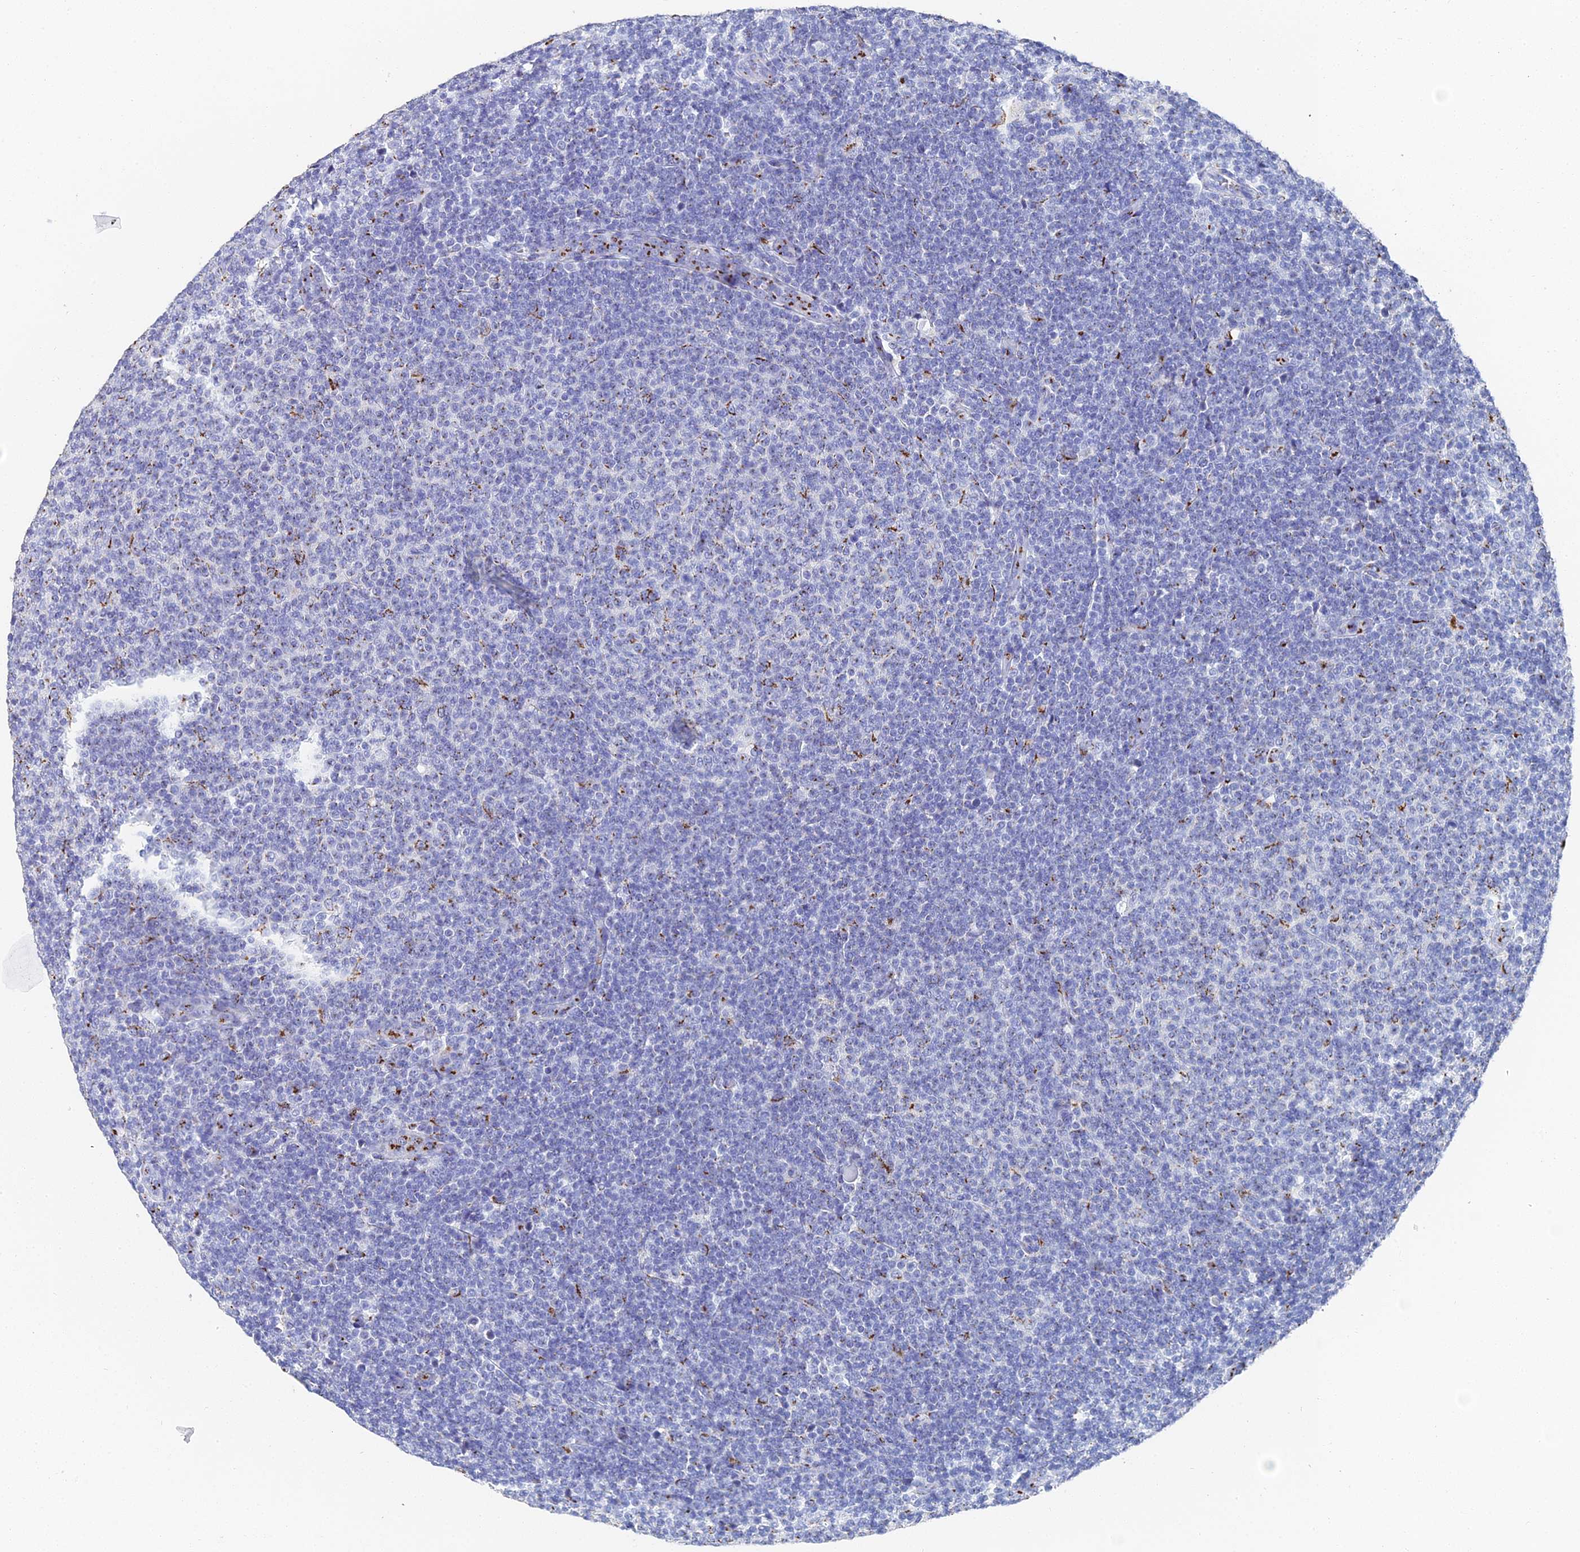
{"staining": {"intensity": "weak", "quantity": "25%-75%", "location": "cytoplasmic/membranous"}, "tissue": "lymphoma", "cell_type": "Tumor cells", "image_type": "cancer", "snomed": [{"axis": "morphology", "description": "Malignant lymphoma, non-Hodgkin's type, Low grade"}, {"axis": "topography", "description": "Lymph node"}], "caption": "The photomicrograph exhibits a brown stain indicating the presence of a protein in the cytoplasmic/membranous of tumor cells in lymphoma. (Brightfield microscopy of DAB IHC at high magnification).", "gene": "ENSG00000268674", "patient": {"sex": "male", "age": 66}}